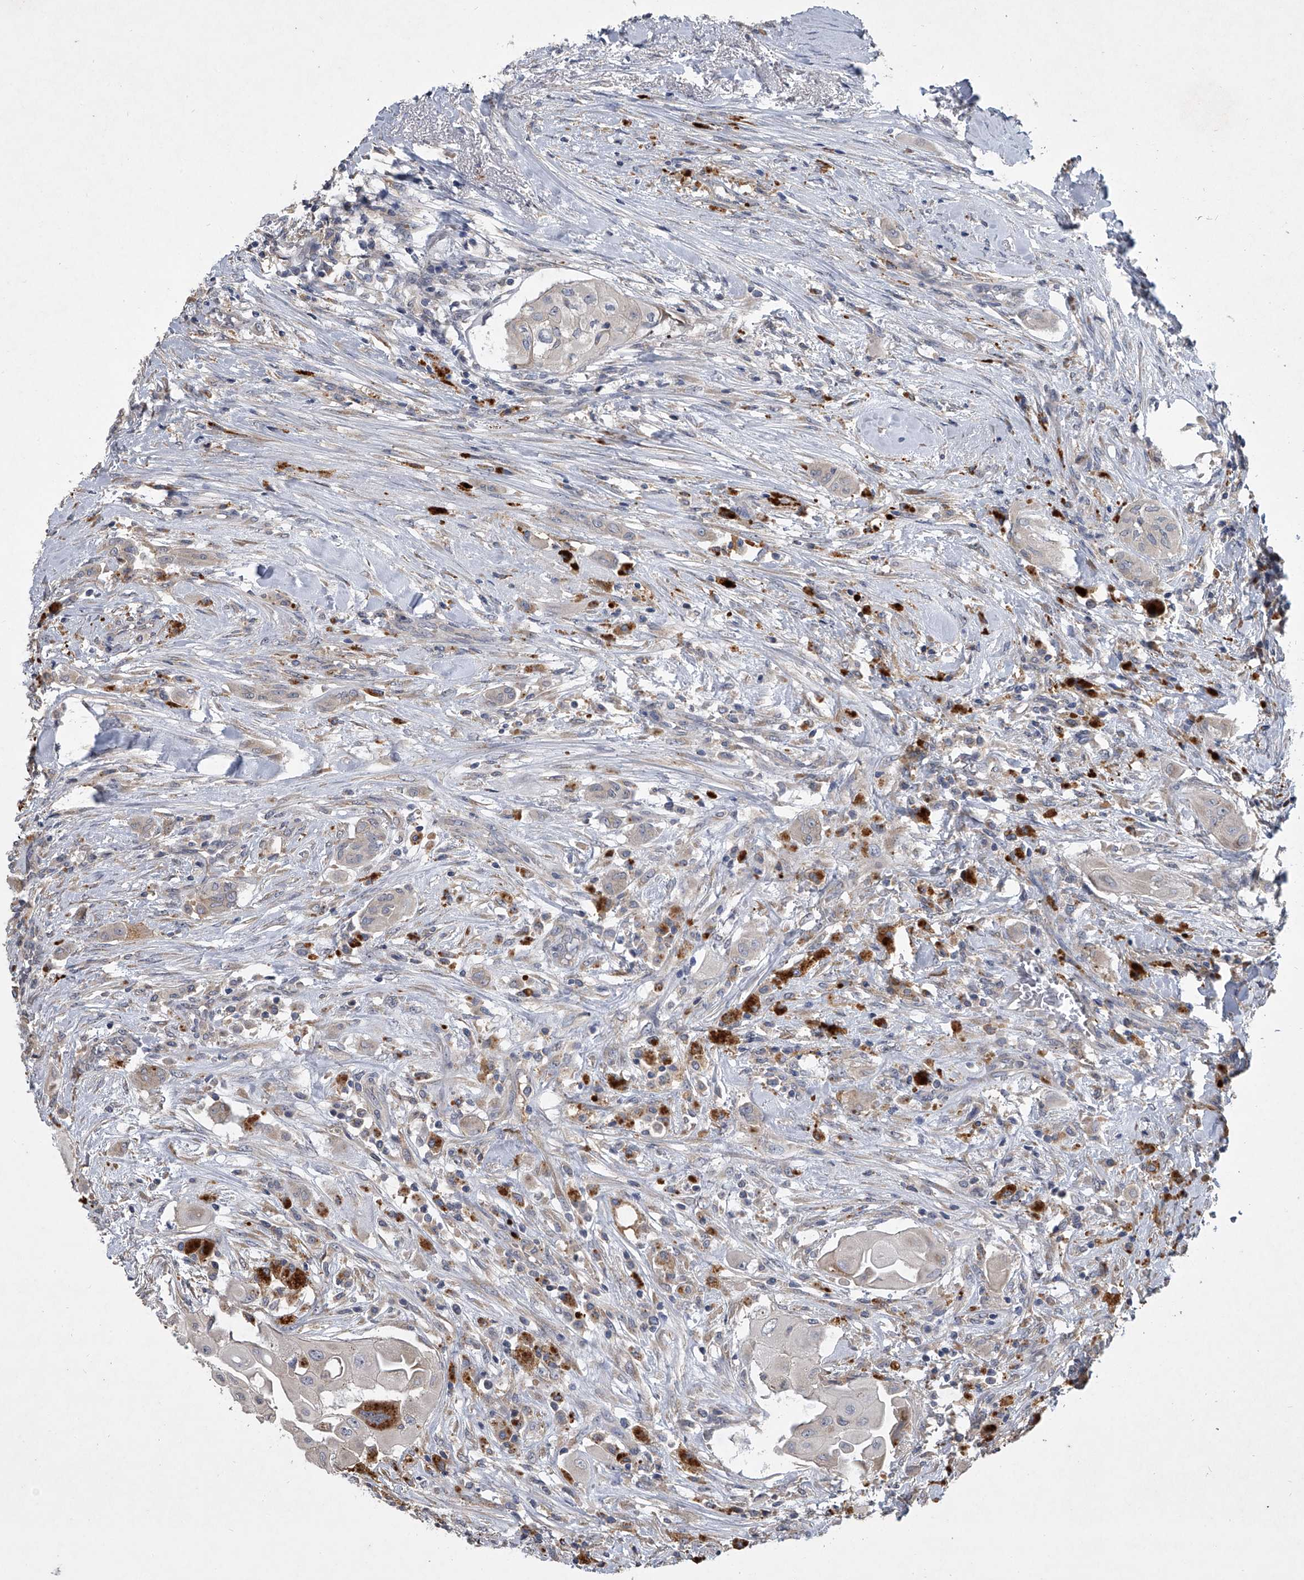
{"staining": {"intensity": "negative", "quantity": "none", "location": "none"}, "tissue": "thyroid cancer", "cell_type": "Tumor cells", "image_type": "cancer", "snomed": [{"axis": "morphology", "description": "Papillary adenocarcinoma, NOS"}, {"axis": "topography", "description": "Thyroid gland"}], "caption": "Human papillary adenocarcinoma (thyroid) stained for a protein using IHC exhibits no positivity in tumor cells.", "gene": "DOCK9", "patient": {"sex": "female", "age": 59}}